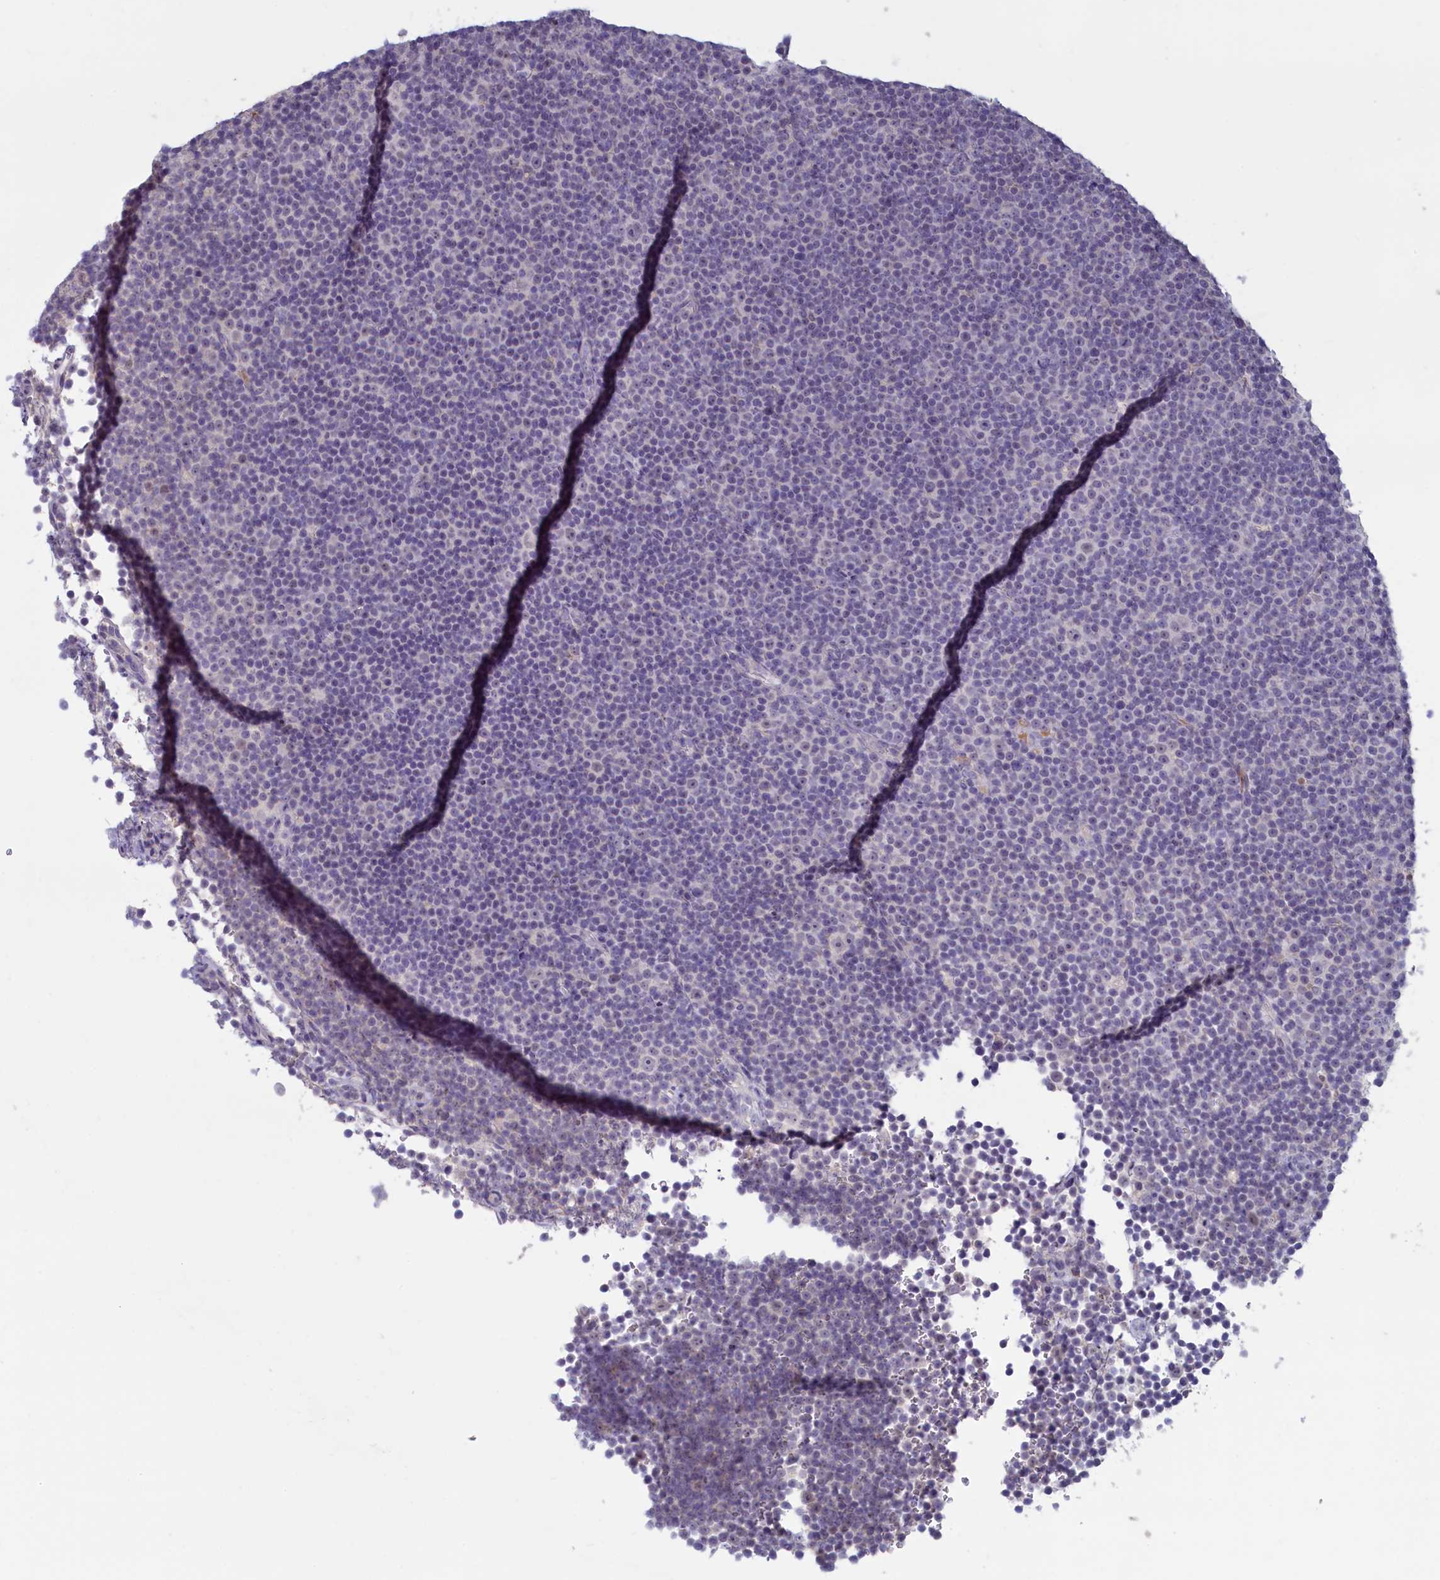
{"staining": {"intensity": "negative", "quantity": "none", "location": "none"}, "tissue": "lymphoma", "cell_type": "Tumor cells", "image_type": "cancer", "snomed": [{"axis": "morphology", "description": "Malignant lymphoma, non-Hodgkin's type, Low grade"}, {"axis": "topography", "description": "Lymph node"}], "caption": "High magnification brightfield microscopy of malignant lymphoma, non-Hodgkin's type (low-grade) stained with DAB (3,3'-diaminobenzidine) (brown) and counterstained with hematoxylin (blue): tumor cells show no significant positivity.", "gene": "ATF7IP2", "patient": {"sex": "female", "age": 67}}